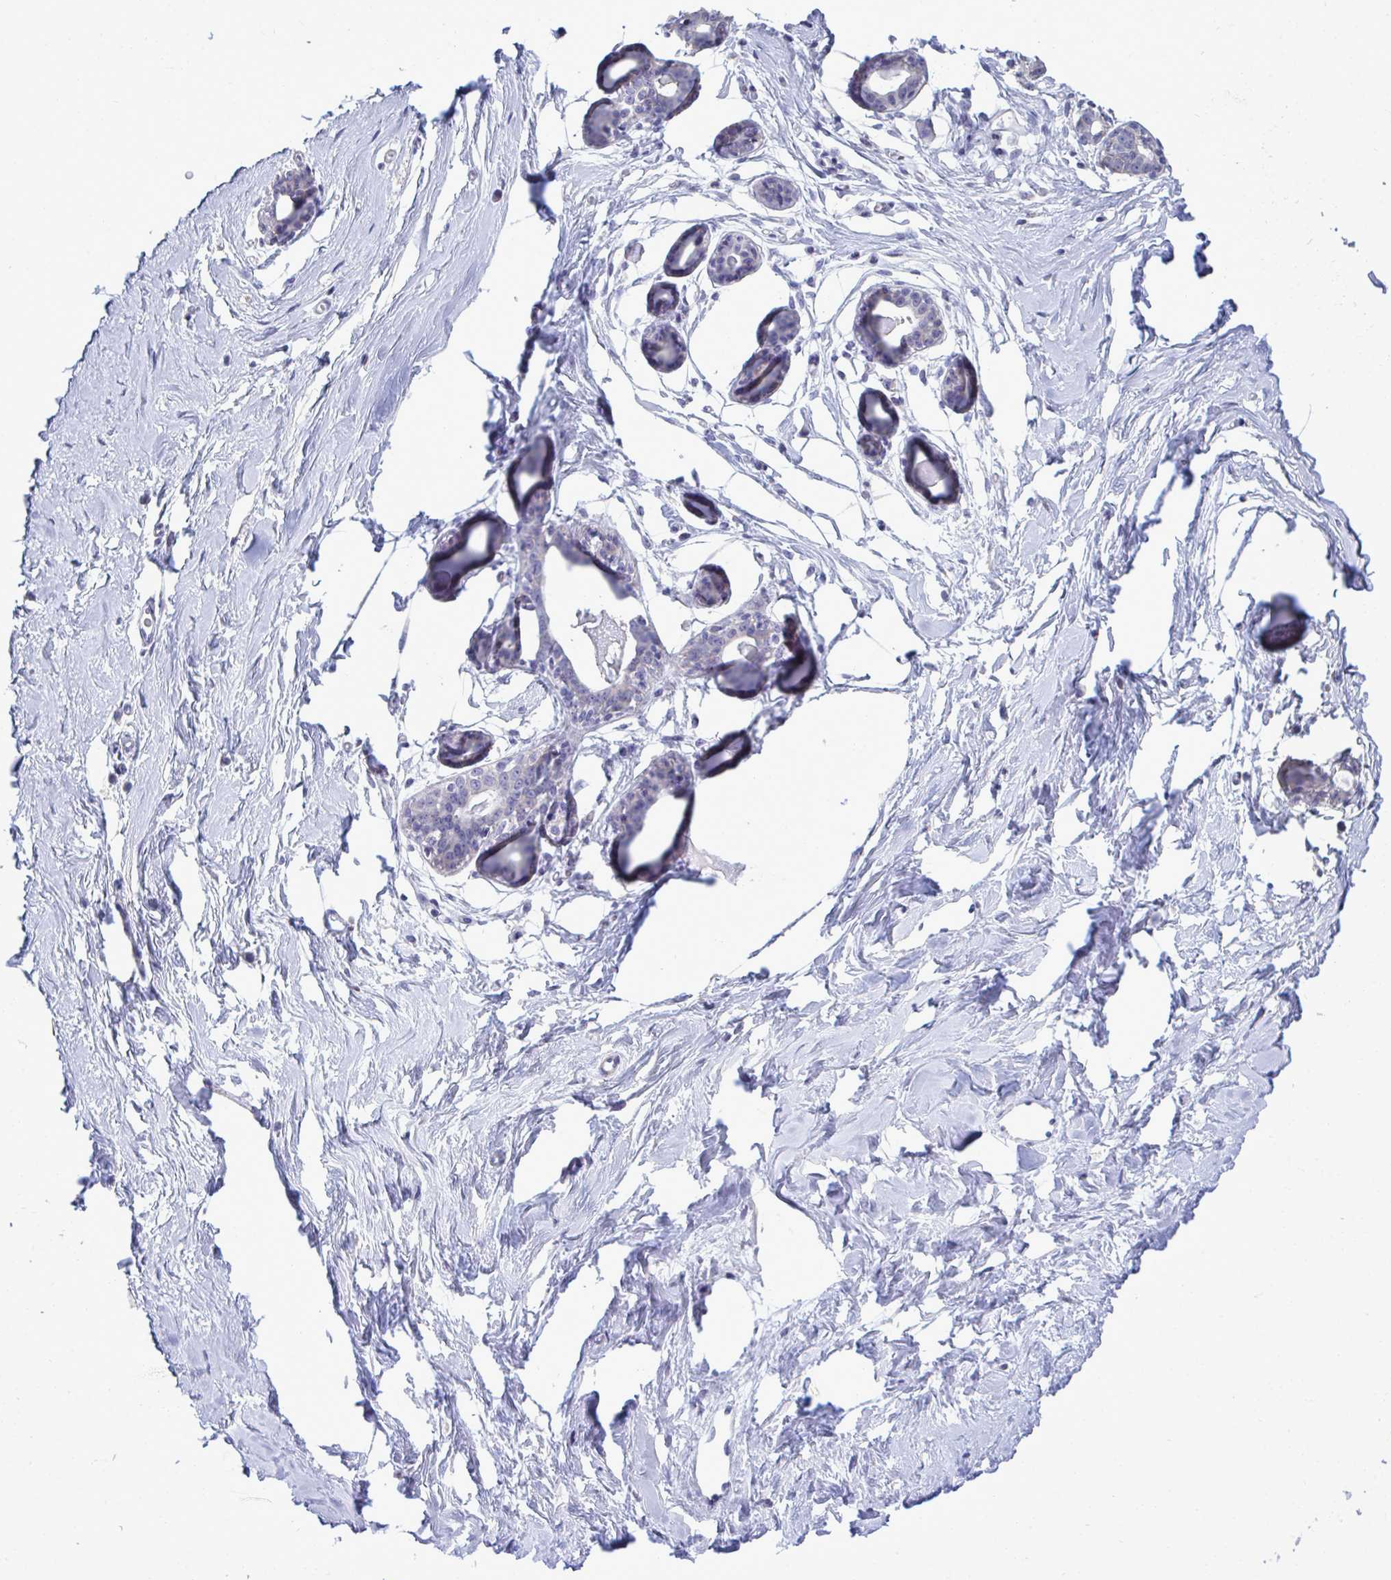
{"staining": {"intensity": "negative", "quantity": "none", "location": "none"}, "tissue": "breast", "cell_type": "Adipocytes", "image_type": "normal", "snomed": [{"axis": "morphology", "description": "Normal tissue, NOS"}, {"axis": "topography", "description": "Breast"}], "caption": "The photomicrograph demonstrates no significant positivity in adipocytes of breast. (DAB immunohistochemistry (IHC) with hematoxylin counter stain).", "gene": "PIGK", "patient": {"sex": "female", "age": 45}}